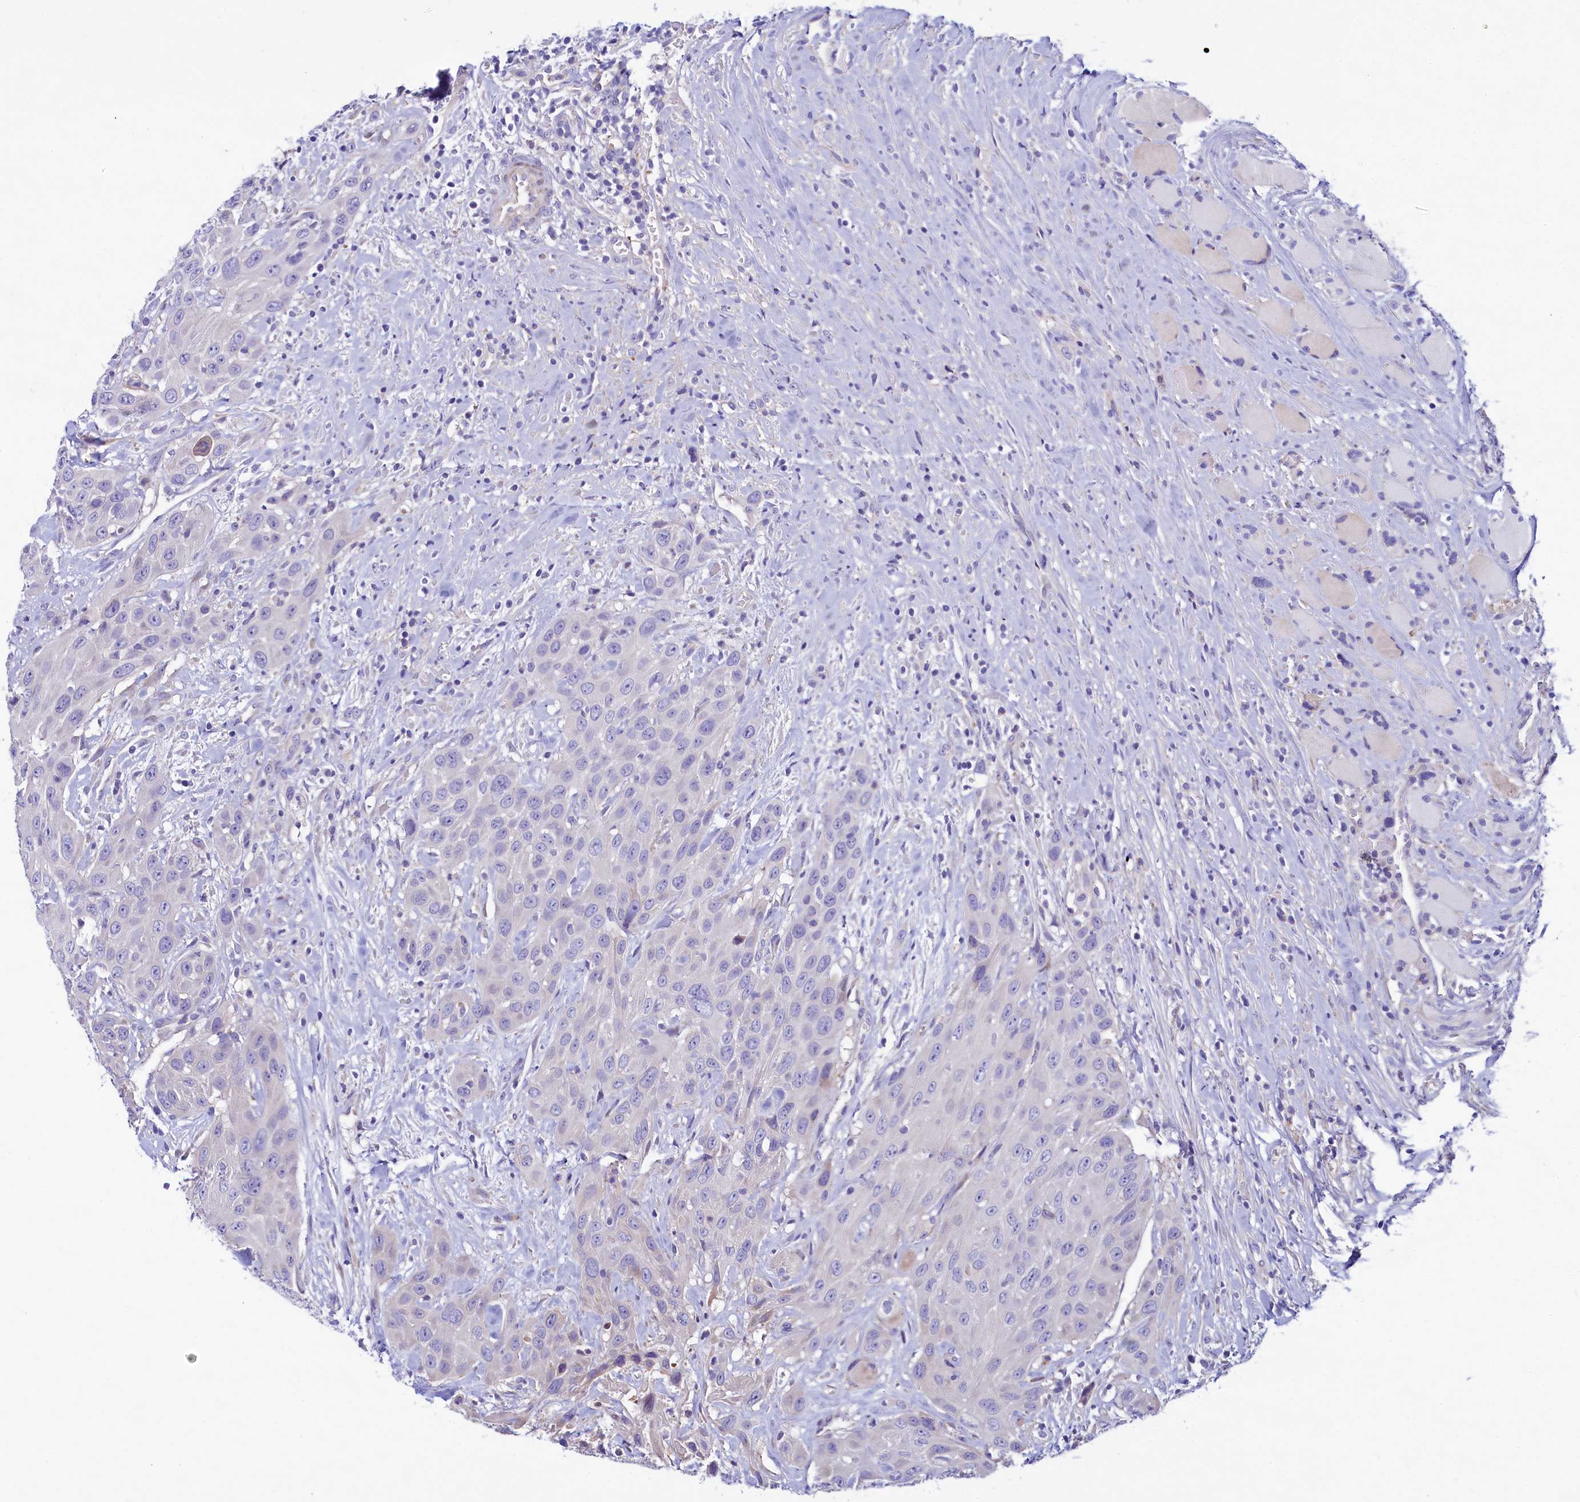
{"staining": {"intensity": "negative", "quantity": "none", "location": "none"}, "tissue": "head and neck cancer", "cell_type": "Tumor cells", "image_type": "cancer", "snomed": [{"axis": "morphology", "description": "Squamous cell carcinoma, NOS"}, {"axis": "topography", "description": "Head-Neck"}], "caption": "Tumor cells show no significant staining in head and neck cancer. (DAB IHC with hematoxylin counter stain).", "gene": "KRBOX5", "patient": {"sex": "male", "age": 81}}